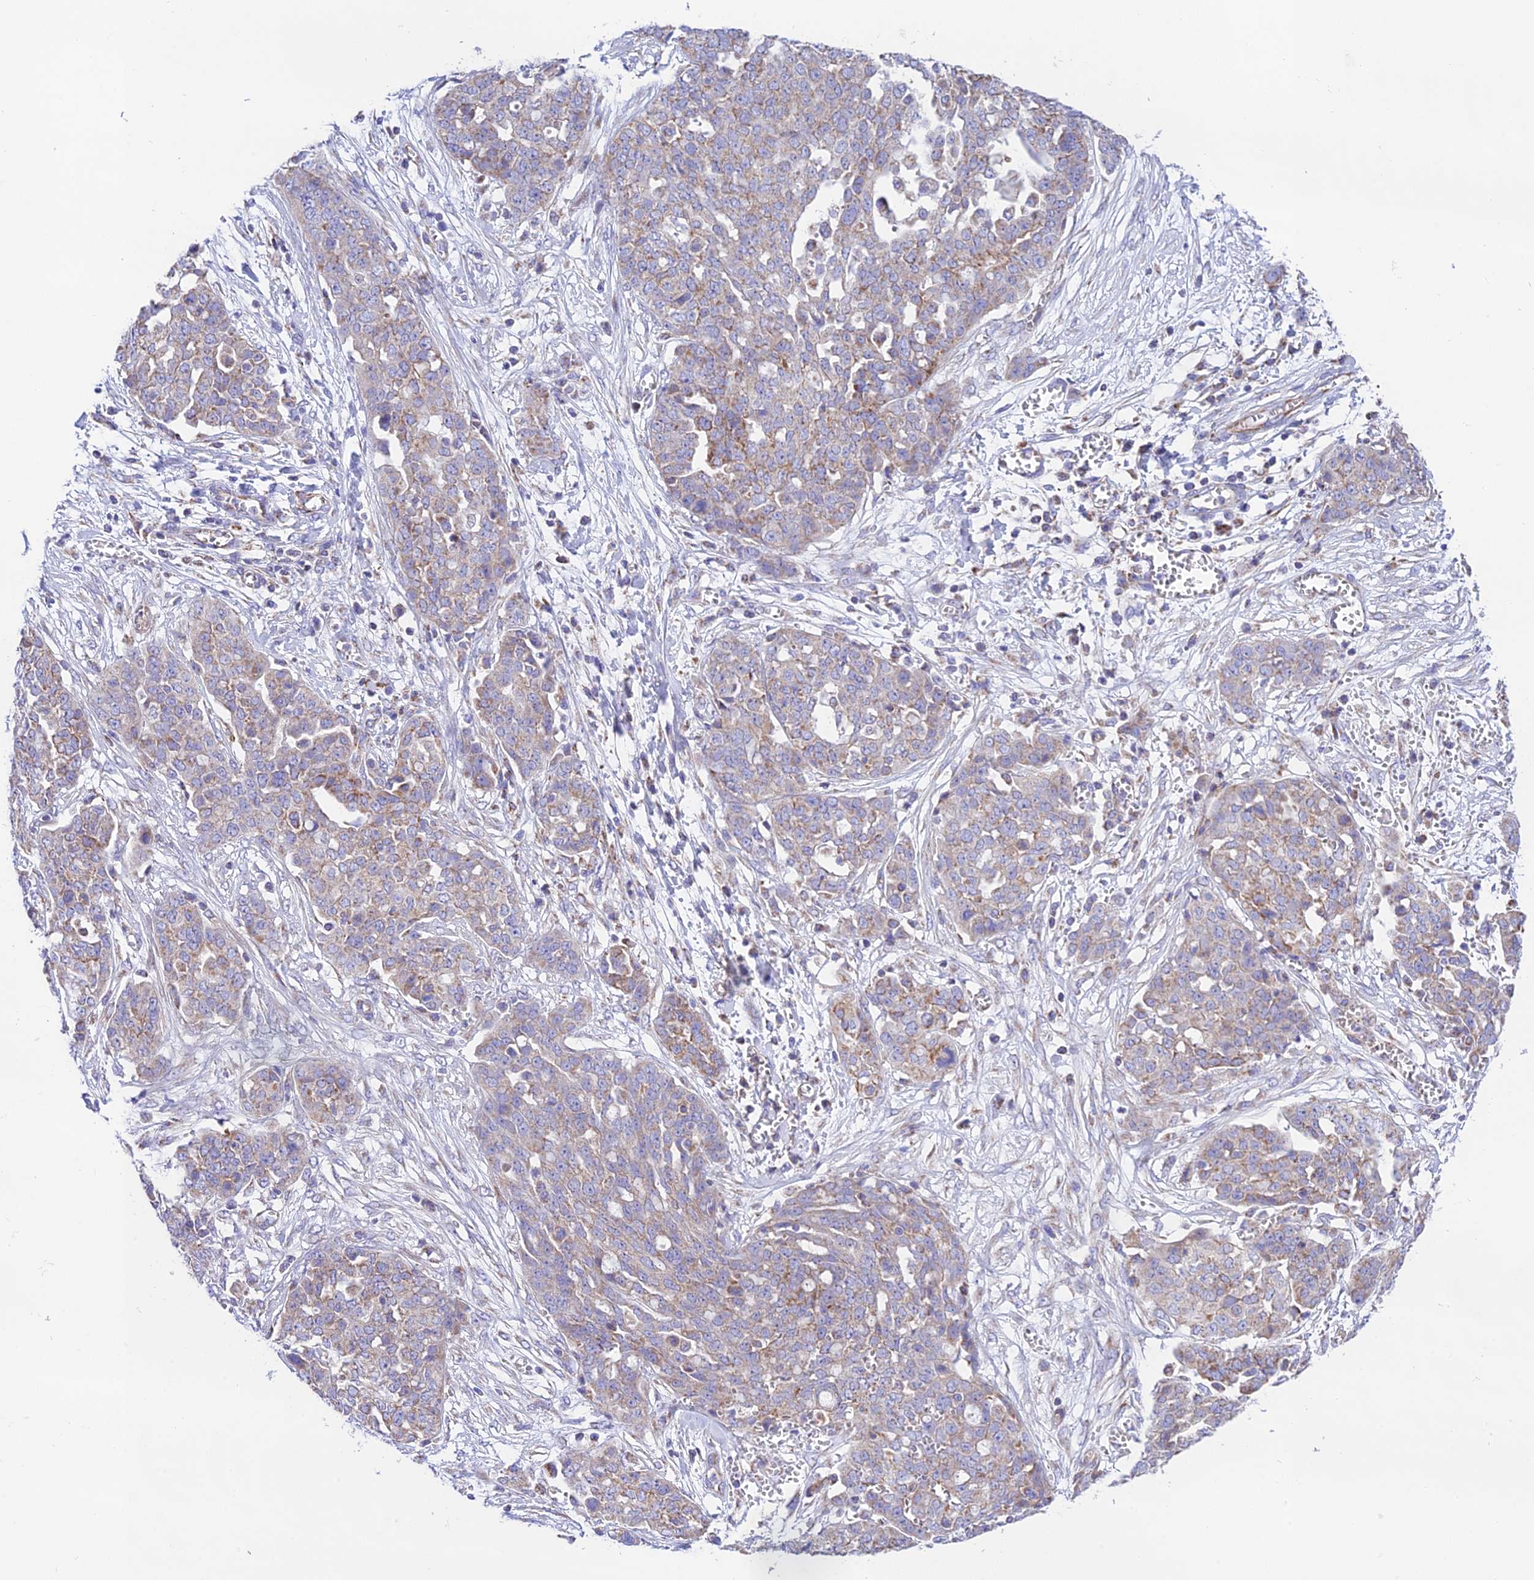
{"staining": {"intensity": "weak", "quantity": "25%-75%", "location": "cytoplasmic/membranous"}, "tissue": "ovarian cancer", "cell_type": "Tumor cells", "image_type": "cancer", "snomed": [{"axis": "morphology", "description": "Cystadenocarcinoma, serous, NOS"}, {"axis": "topography", "description": "Soft tissue"}, {"axis": "topography", "description": "Ovary"}], "caption": "Protein analysis of ovarian cancer (serous cystadenocarcinoma) tissue displays weak cytoplasmic/membranous staining in approximately 25%-75% of tumor cells.", "gene": "HSDL2", "patient": {"sex": "female", "age": 57}}